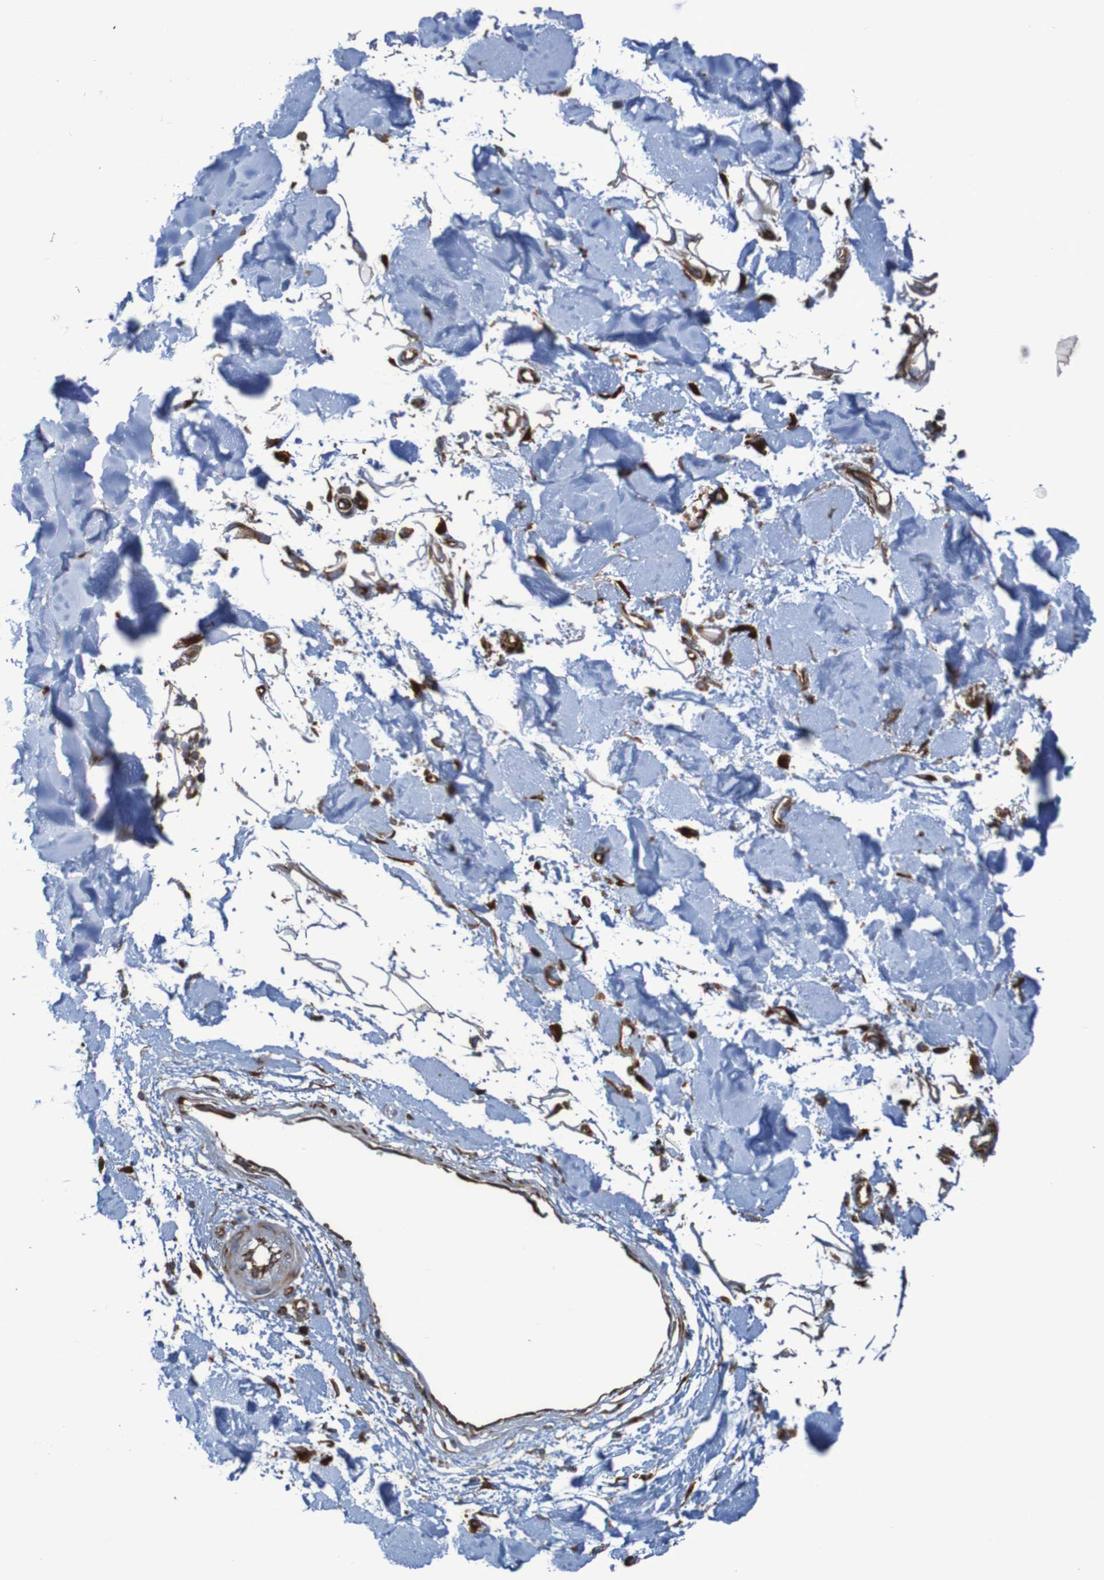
{"staining": {"intensity": "moderate", "quantity": ">75%", "location": "cytoplasmic/membranous"}, "tissue": "adipose tissue", "cell_type": "Adipocytes", "image_type": "normal", "snomed": [{"axis": "morphology", "description": "Squamous cell carcinoma, NOS"}, {"axis": "topography", "description": "Skin"}], "caption": "Brown immunohistochemical staining in benign human adipose tissue displays moderate cytoplasmic/membranous staining in approximately >75% of adipocytes. The staining is performed using DAB (3,3'-diaminobenzidine) brown chromogen to label protein expression. The nuclei are counter-stained blue using hematoxylin.", "gene": "RPL10", "patient": {"sex": "male", "age": 83}}